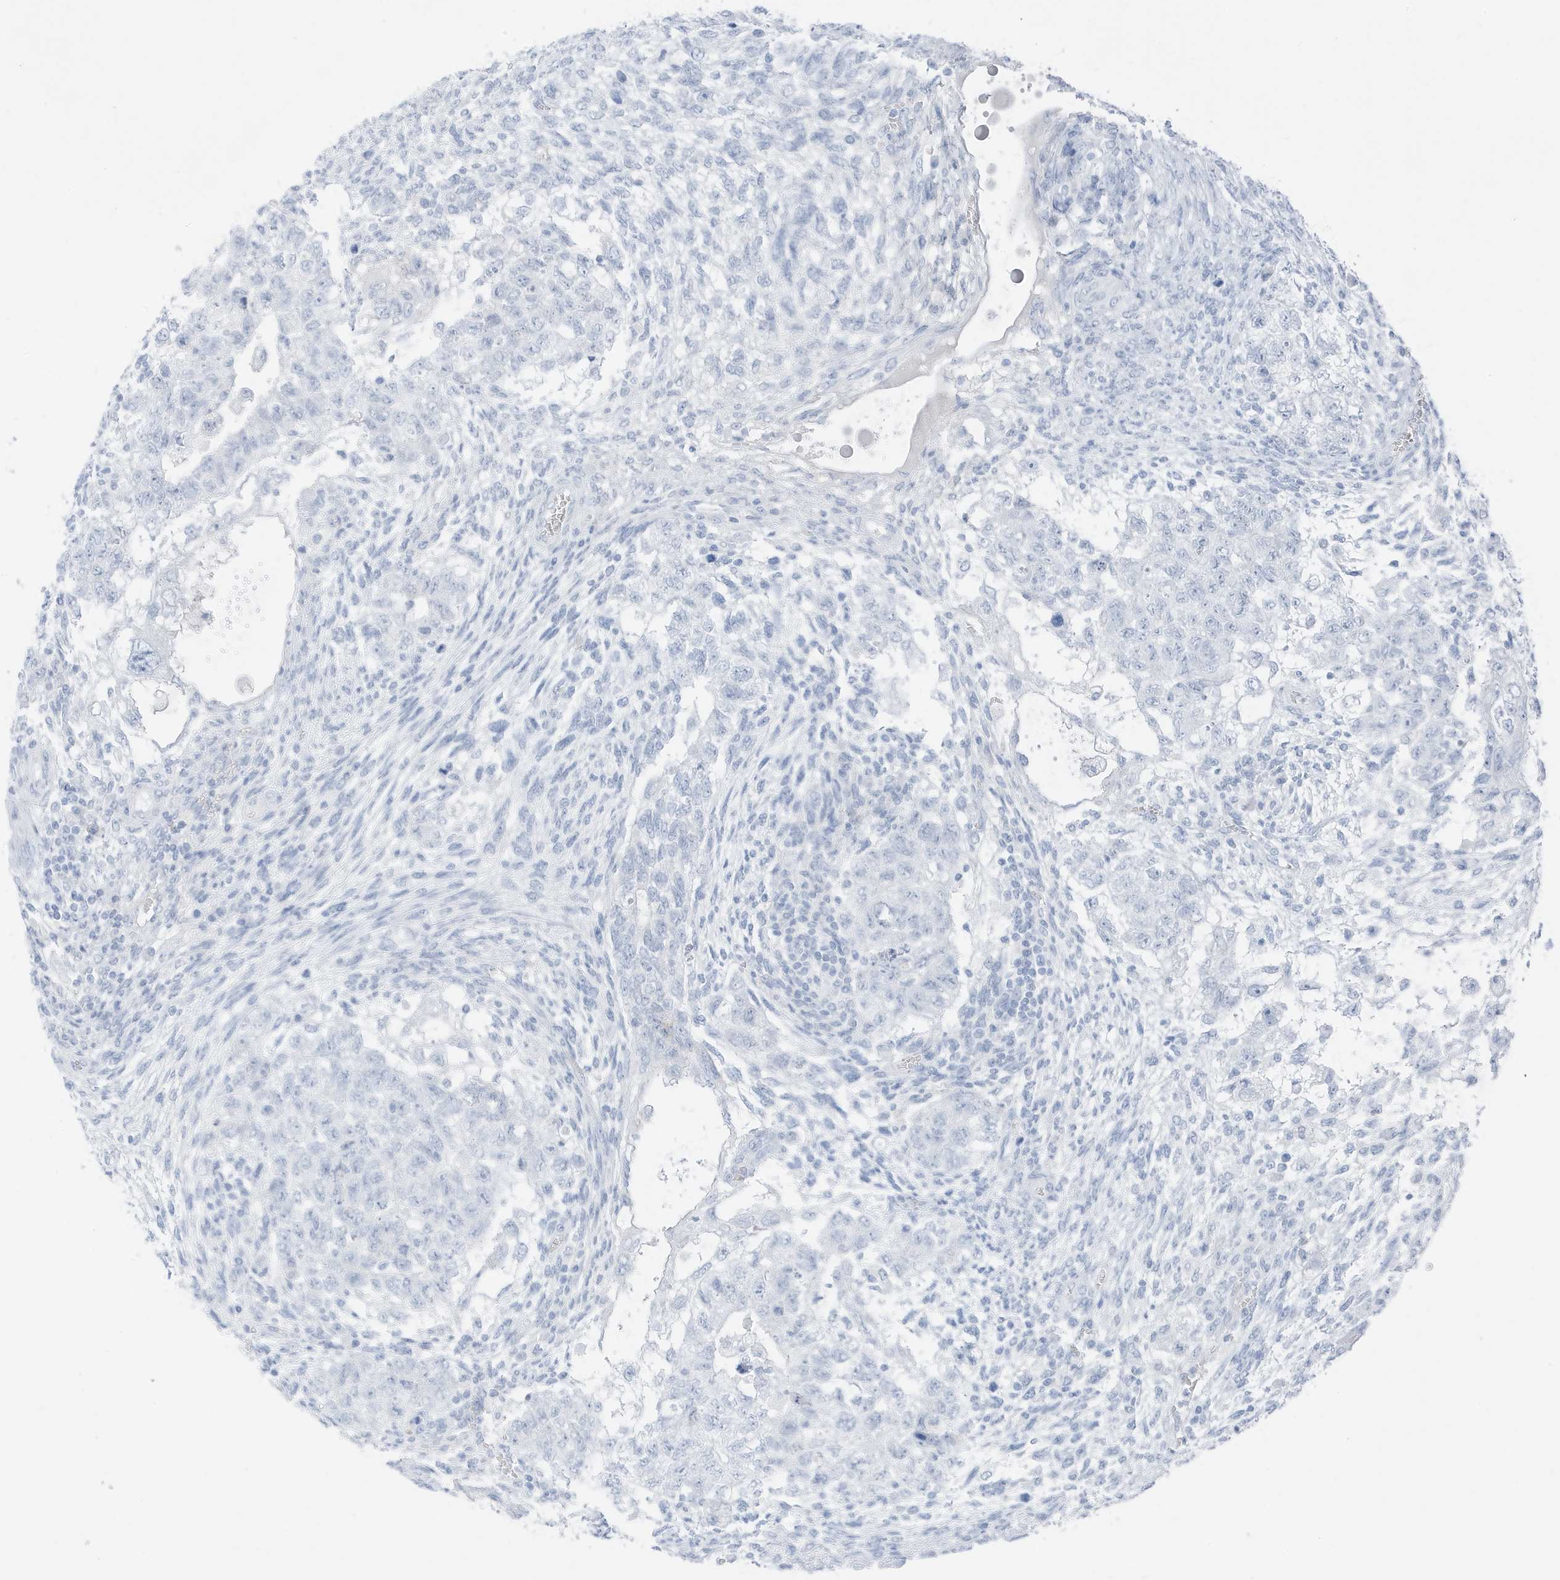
{"staining": {"intensity": "negative", "quantity": "none", "location": "none"}, "tissue": "testis cancer", "cell_type": "Tumor cells", "image_type": "cancer", "snomed": [{"axis": "morphology", "description": "Carcinoma, Embryonal, NOS"}, {"axis": "topography", "description": "Testis"}], "caption": "Immunohistochemistry (IHC) photomicrograph of testis cancer (embryonal carcinoma) stained for a protein (brown), which demonstrates no expression in tumor cells.", "gene": "ZFP64", "patient": {"sex": "male", "age": 37}}